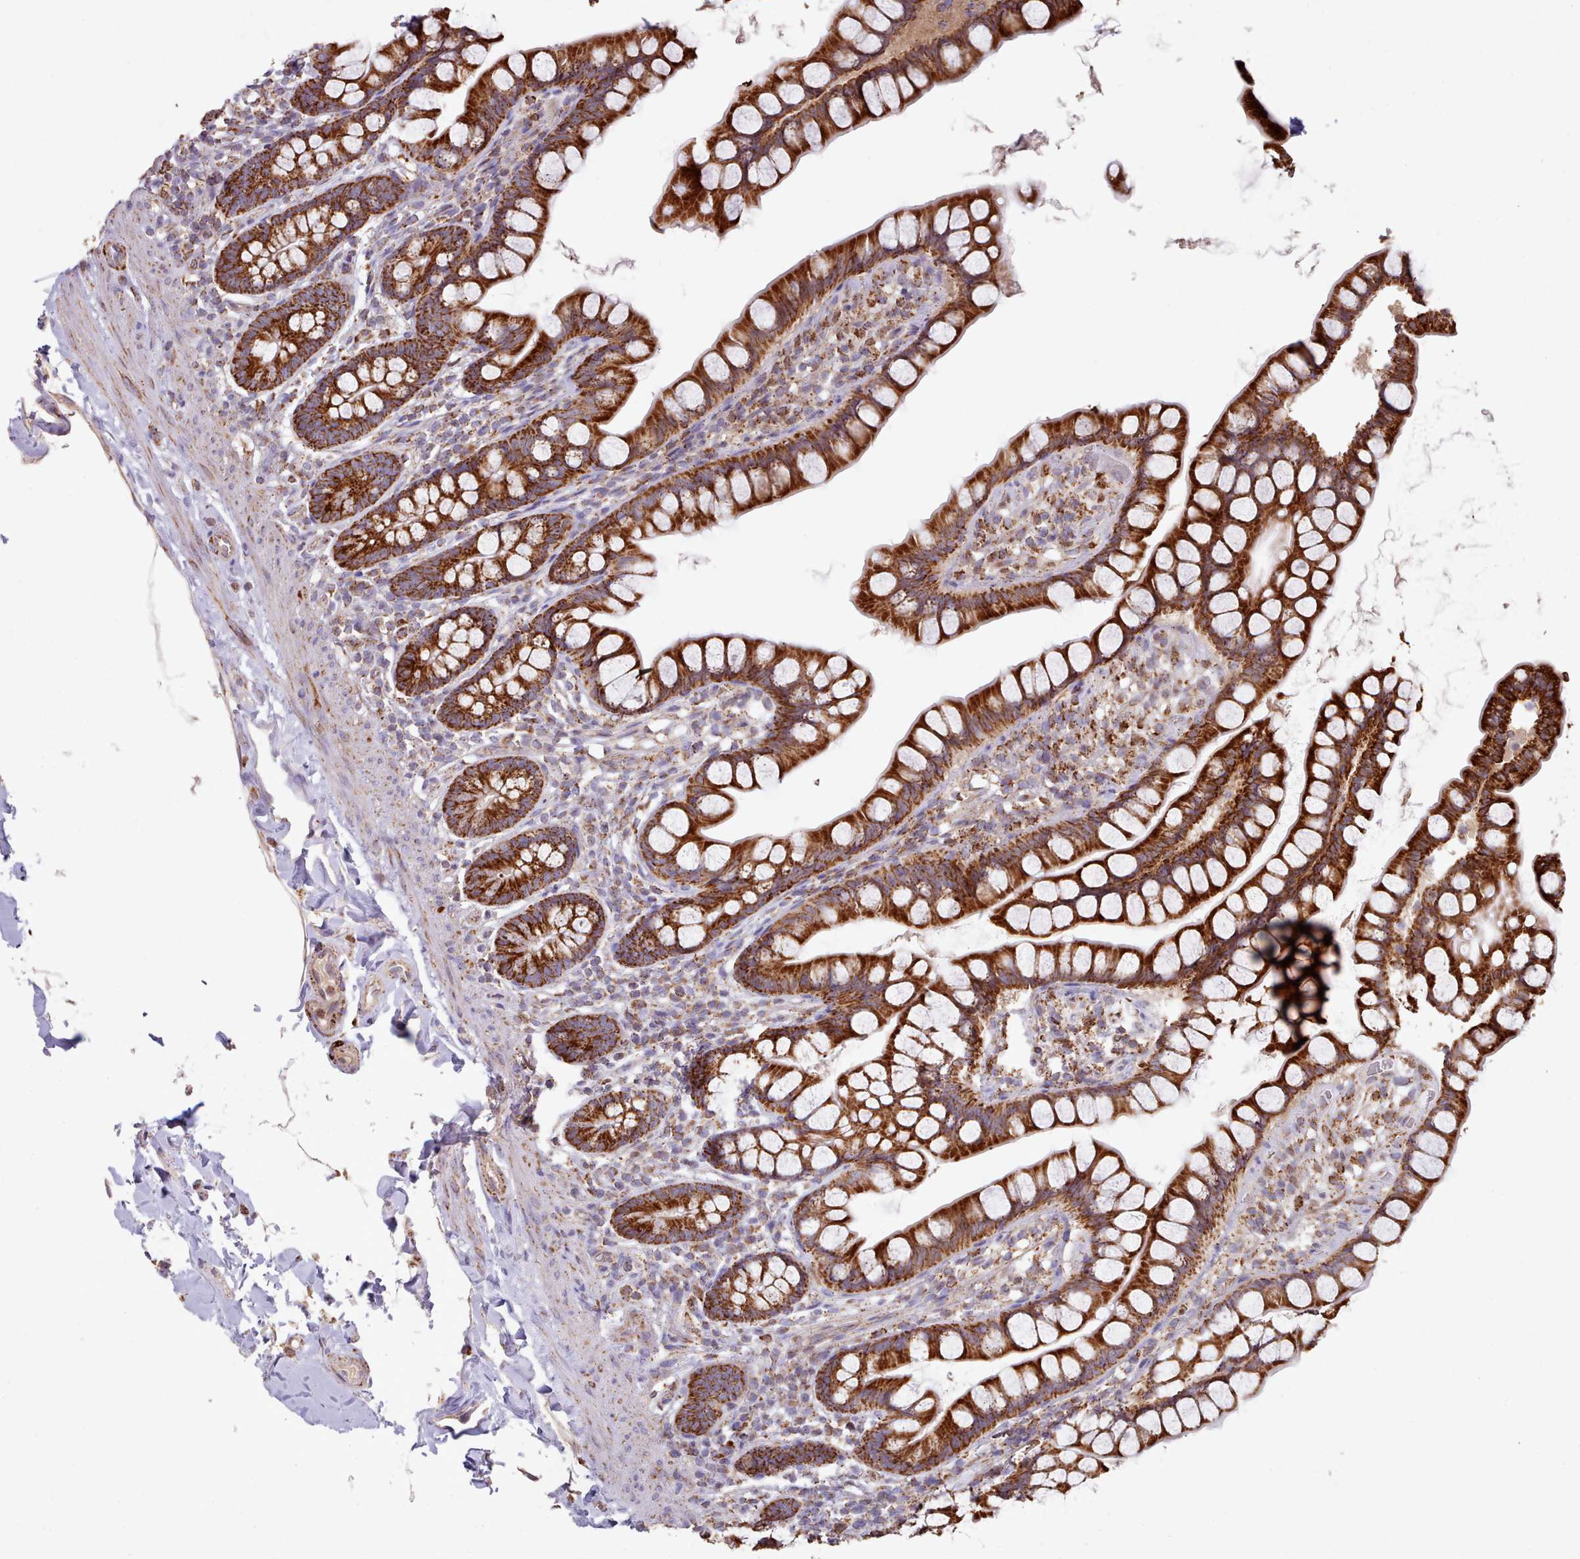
{"staining": {"intensity": "strong", "quantity": ">75%", "location": "cytoplasmic/membranous"}, "tissue": "small intestine", "cell_type": "Glandular cells", "image_type": "normal", "snomed": [{"axis": "morphology", "description": "Normal tissue, NOS"}, {"axis": "topography", "description": "Small intestine"}], "caption": "The histopathology image exhibits immunohistochemical staining of benign small intestine. There is strong cytoplasmic/membranous expression is present in approximately >75% of glandular cells. Immunohistochemistry (ihc) stains the protein in brown and the nuclei are stained blue.", "gene": "HSDL2", "patient": {"sex": "male", "age": 70}}